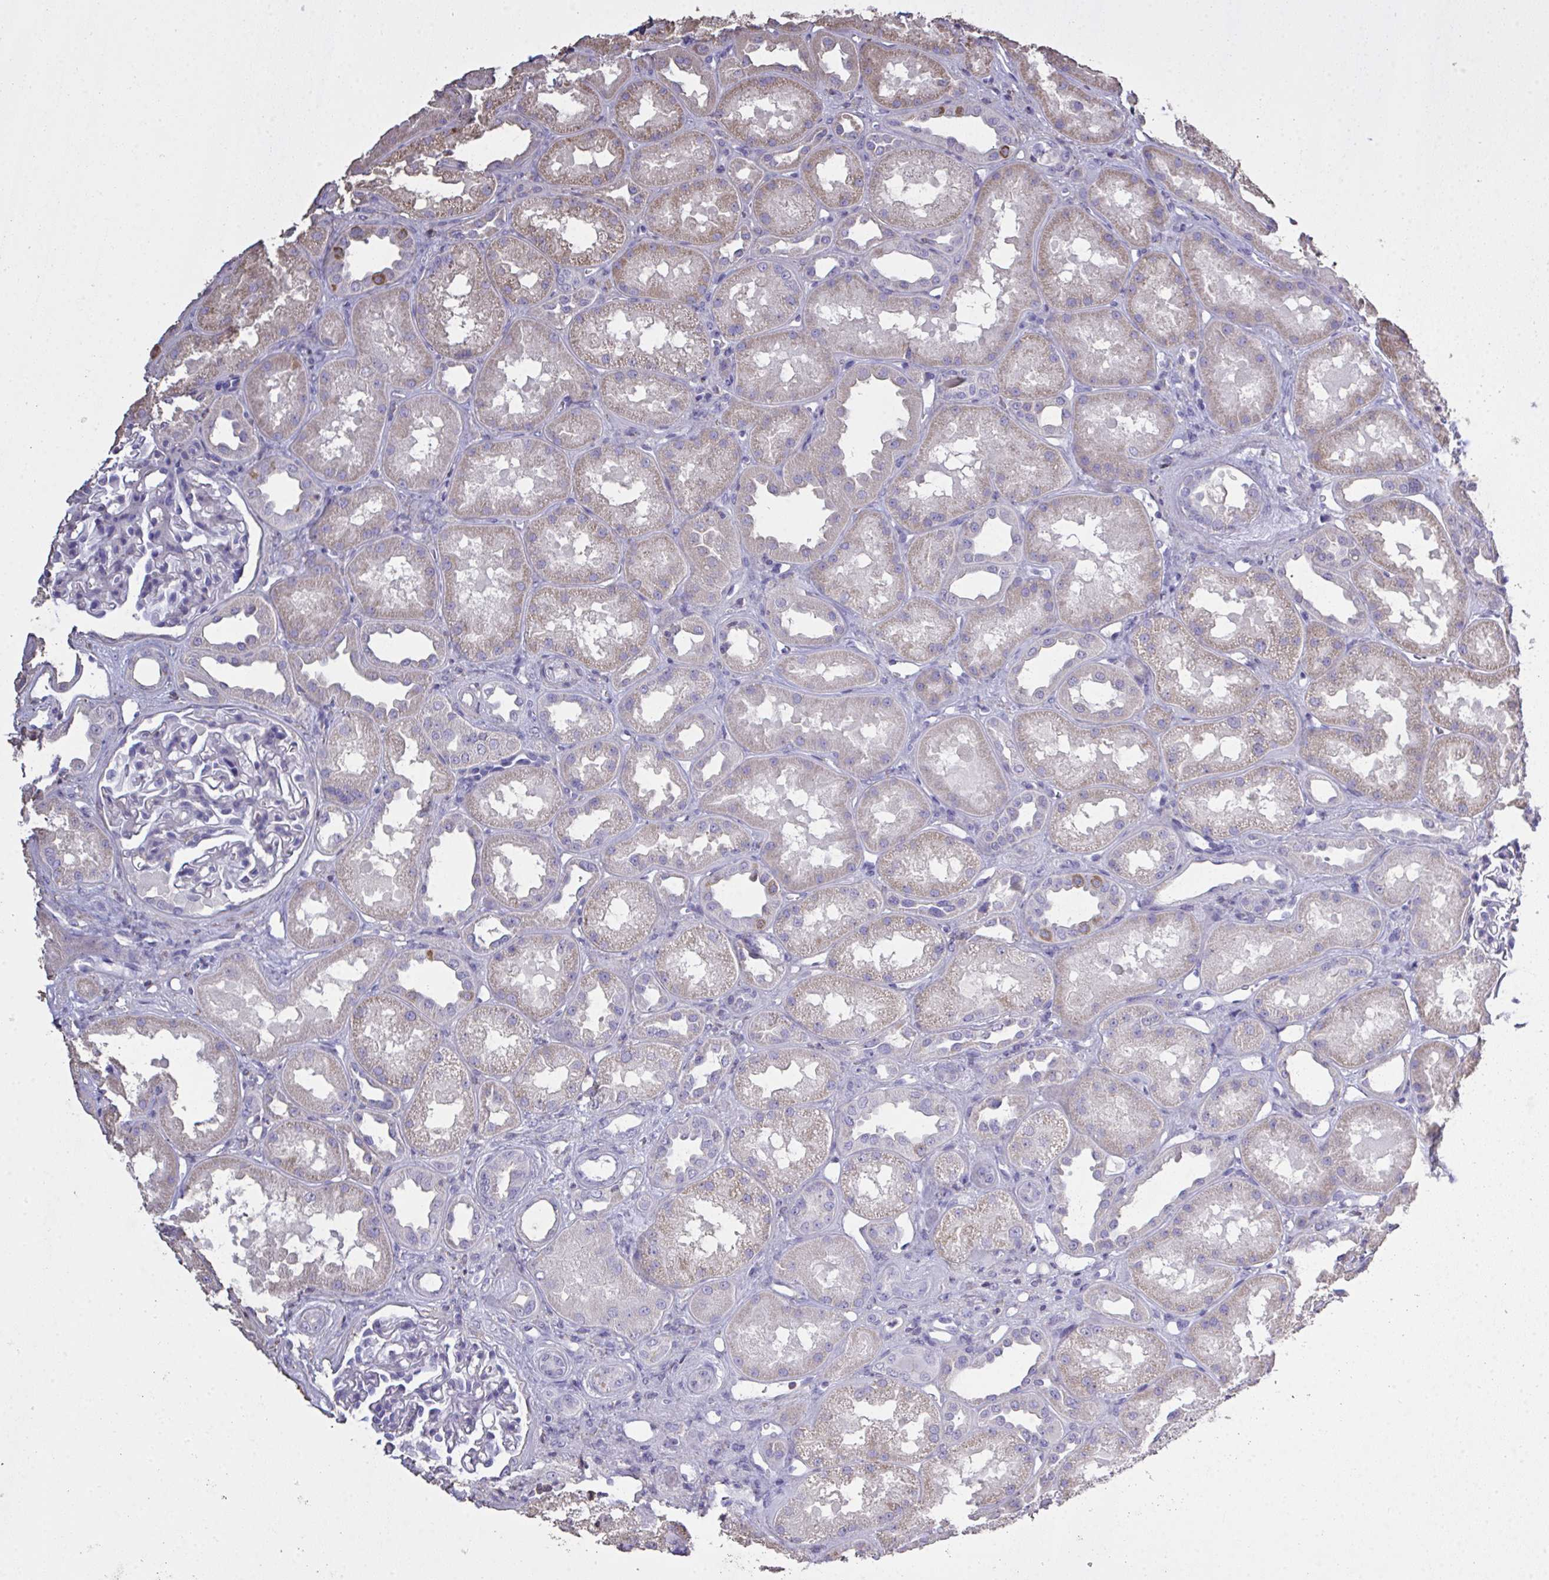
{"staining": {"intensity": "negative", "quantity": "none", "location": "none"}, "tissue": "kidney", "cell_type": "Cells in glomeruli", "image_type": "normal", "snomed": [{"axis": "morphology", "description": "Normal tissue, NOS"}, {"axis": "topography", "description": "Kidney"}], "caption": "This photomicrograph is of normal kidney stained with IHC to label a protein in brown with the nuclei are counter-stained blue. There is no positivity in cells in glomeruli. (DAB immunohistochemistry (IHC), high magnification).", "gene": "IL23R", "patient": {"sex": "male", "age": 61}}